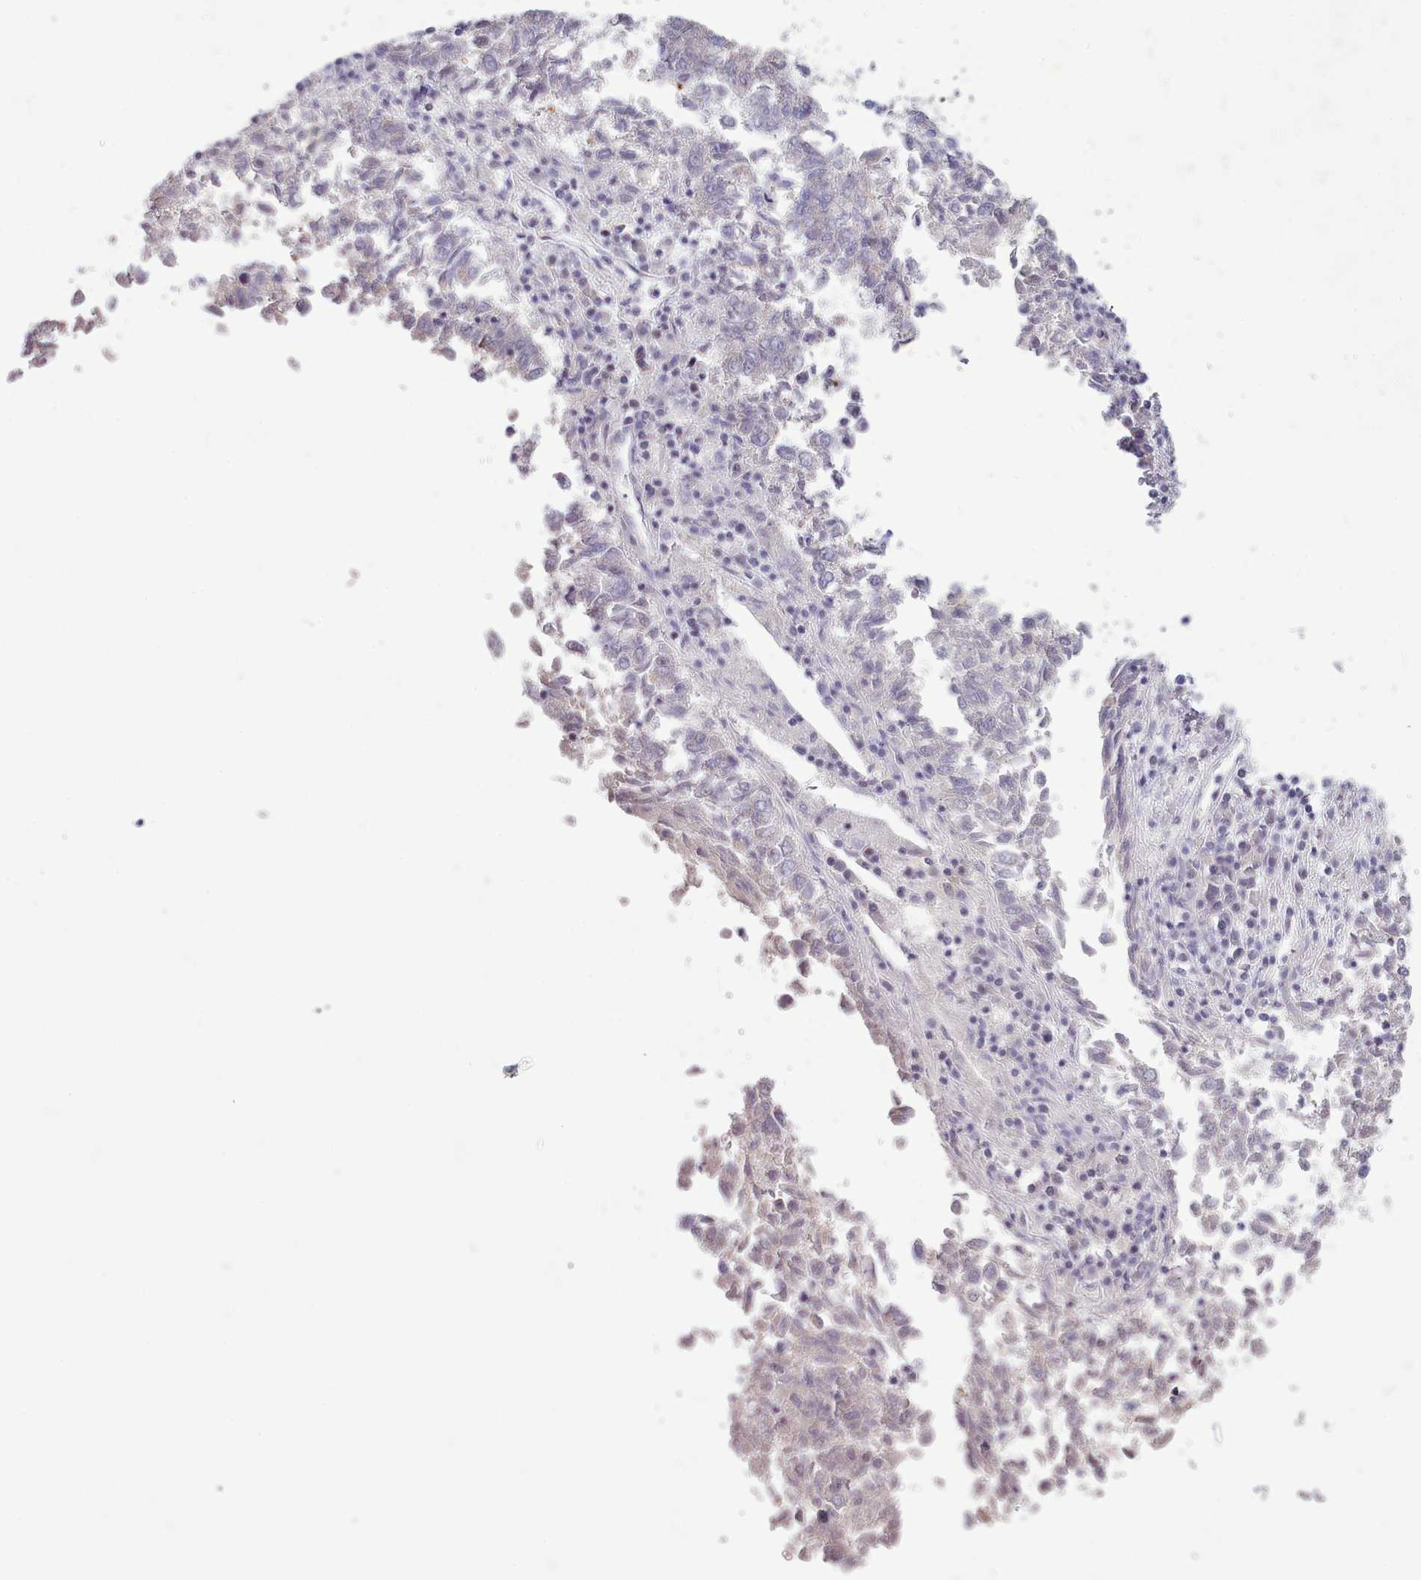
{"staining": {"intensity": "negative", "quantity": "none", "location": "none"}, "tissue": "lung cancer", "cell_type": "Tumor cells", "image_type": "cancer", "snomed": [{"axis": "morphology", "description": "Squamous cell carcinoma, NOS"}, {"axis": "topography", "description": "Lung"}], "caption": "This micrograph is of squamous cell carcinoma (lung) stained with immunohistochemistry (IHC) to label a protein in brown with the nuclei are counter-stained blue. There is no staining in tumor cells.", "gene": "RFX1", "patient": {"sex": "male", "age": 73}}